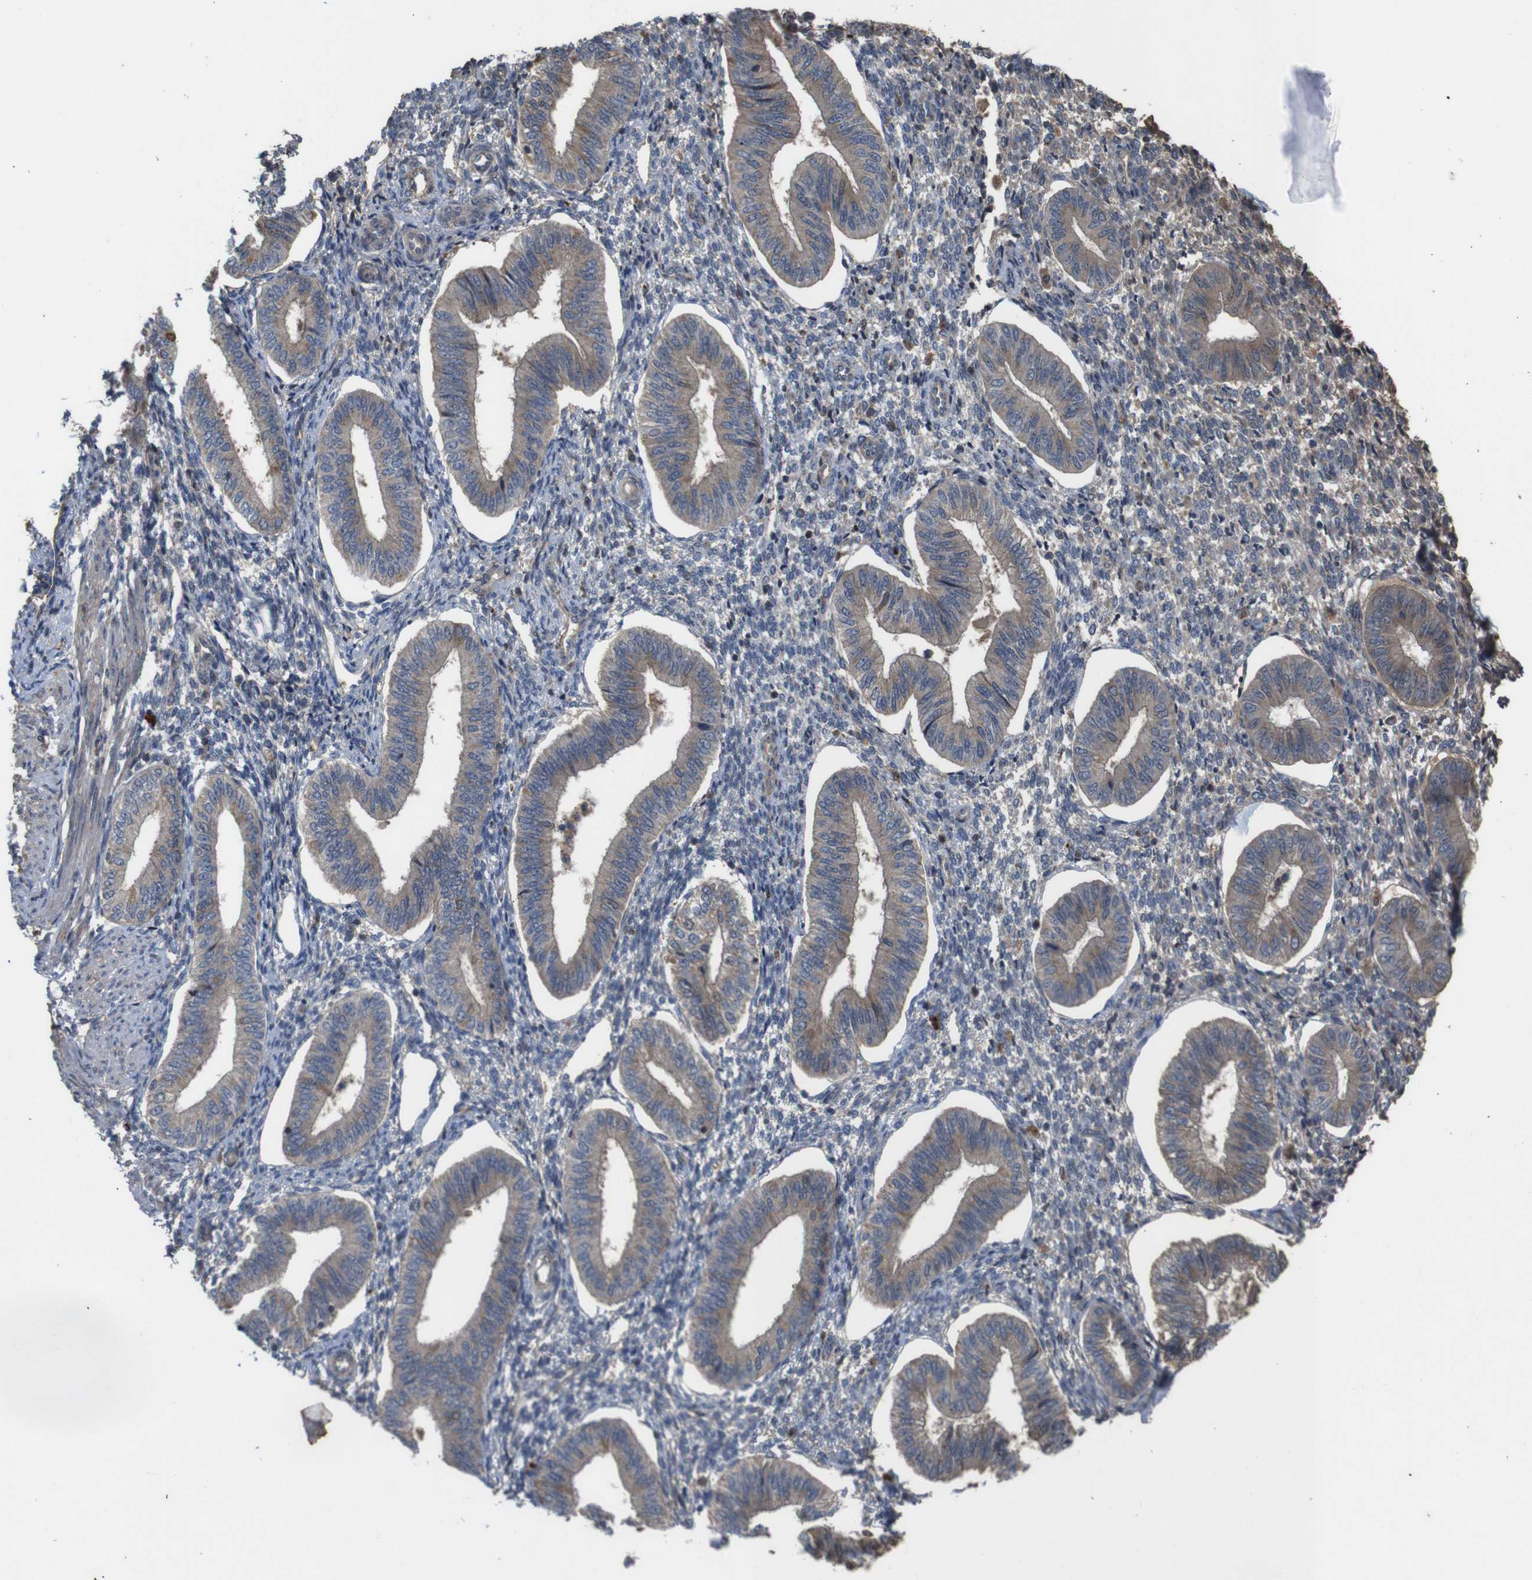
{"staining": {"intensity": "weak", "quantity": "<25%", "location": "cytoplasmic/membranous"}, "tissue": "endometrium", "cell_type": "Cells in endometrial stroma", "image_type": "normal", "snomed": [{"axis": "morphology", "description": "Normal tissue, NOS"}, {"axis": "topography", "description": "Endometrium"}], "caption": "Protein analysis of normal endometrium exhibits no significant expression in cells in endometrial stroma. (Brightfield microscopy of DAB (3,3'-diaminobenzidine) immunohistochemistry (IHC) at high magnification).", "gene": "PTPN1", "patient": {"sex": "female", "age": 50}}